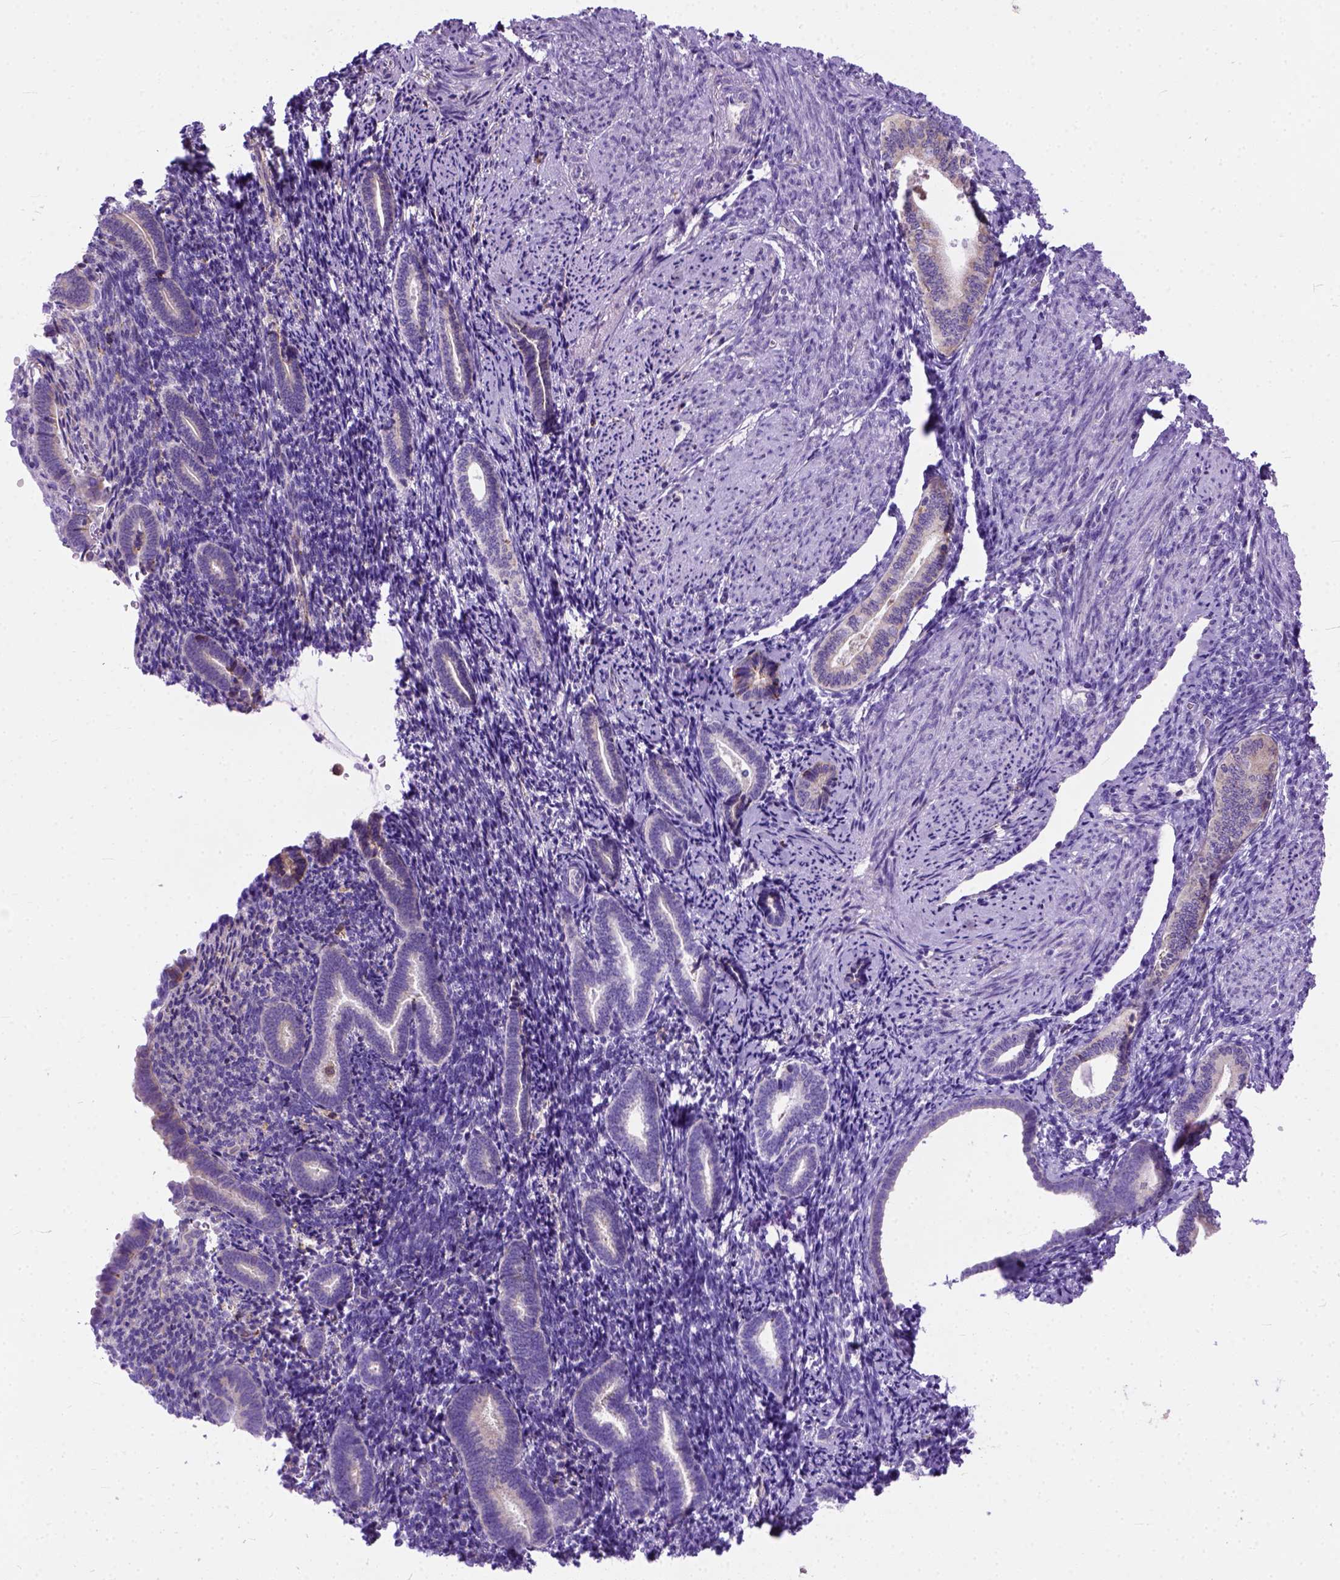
{"staining": {"intensity": "negative", "quantity": "none", "location": "none"}, "tissue": "endometrium", "cell_type": "Cells in endometrial stroma", "image_type": "normal", "snomed": [{"axis": "morphology", "description": "Normal tissue, NOS"}, {"axis": "topography", "description": "Endometrium"}], "caption": "An IHC micrograph of benign endometrium is shown. There is no staining in cells in endometrial stroma of endometrium. (DAB immunohistochemistry (IHC), high magnification).", "gene": "PLK4", "patient": {"sex": "female", "age": 57}}